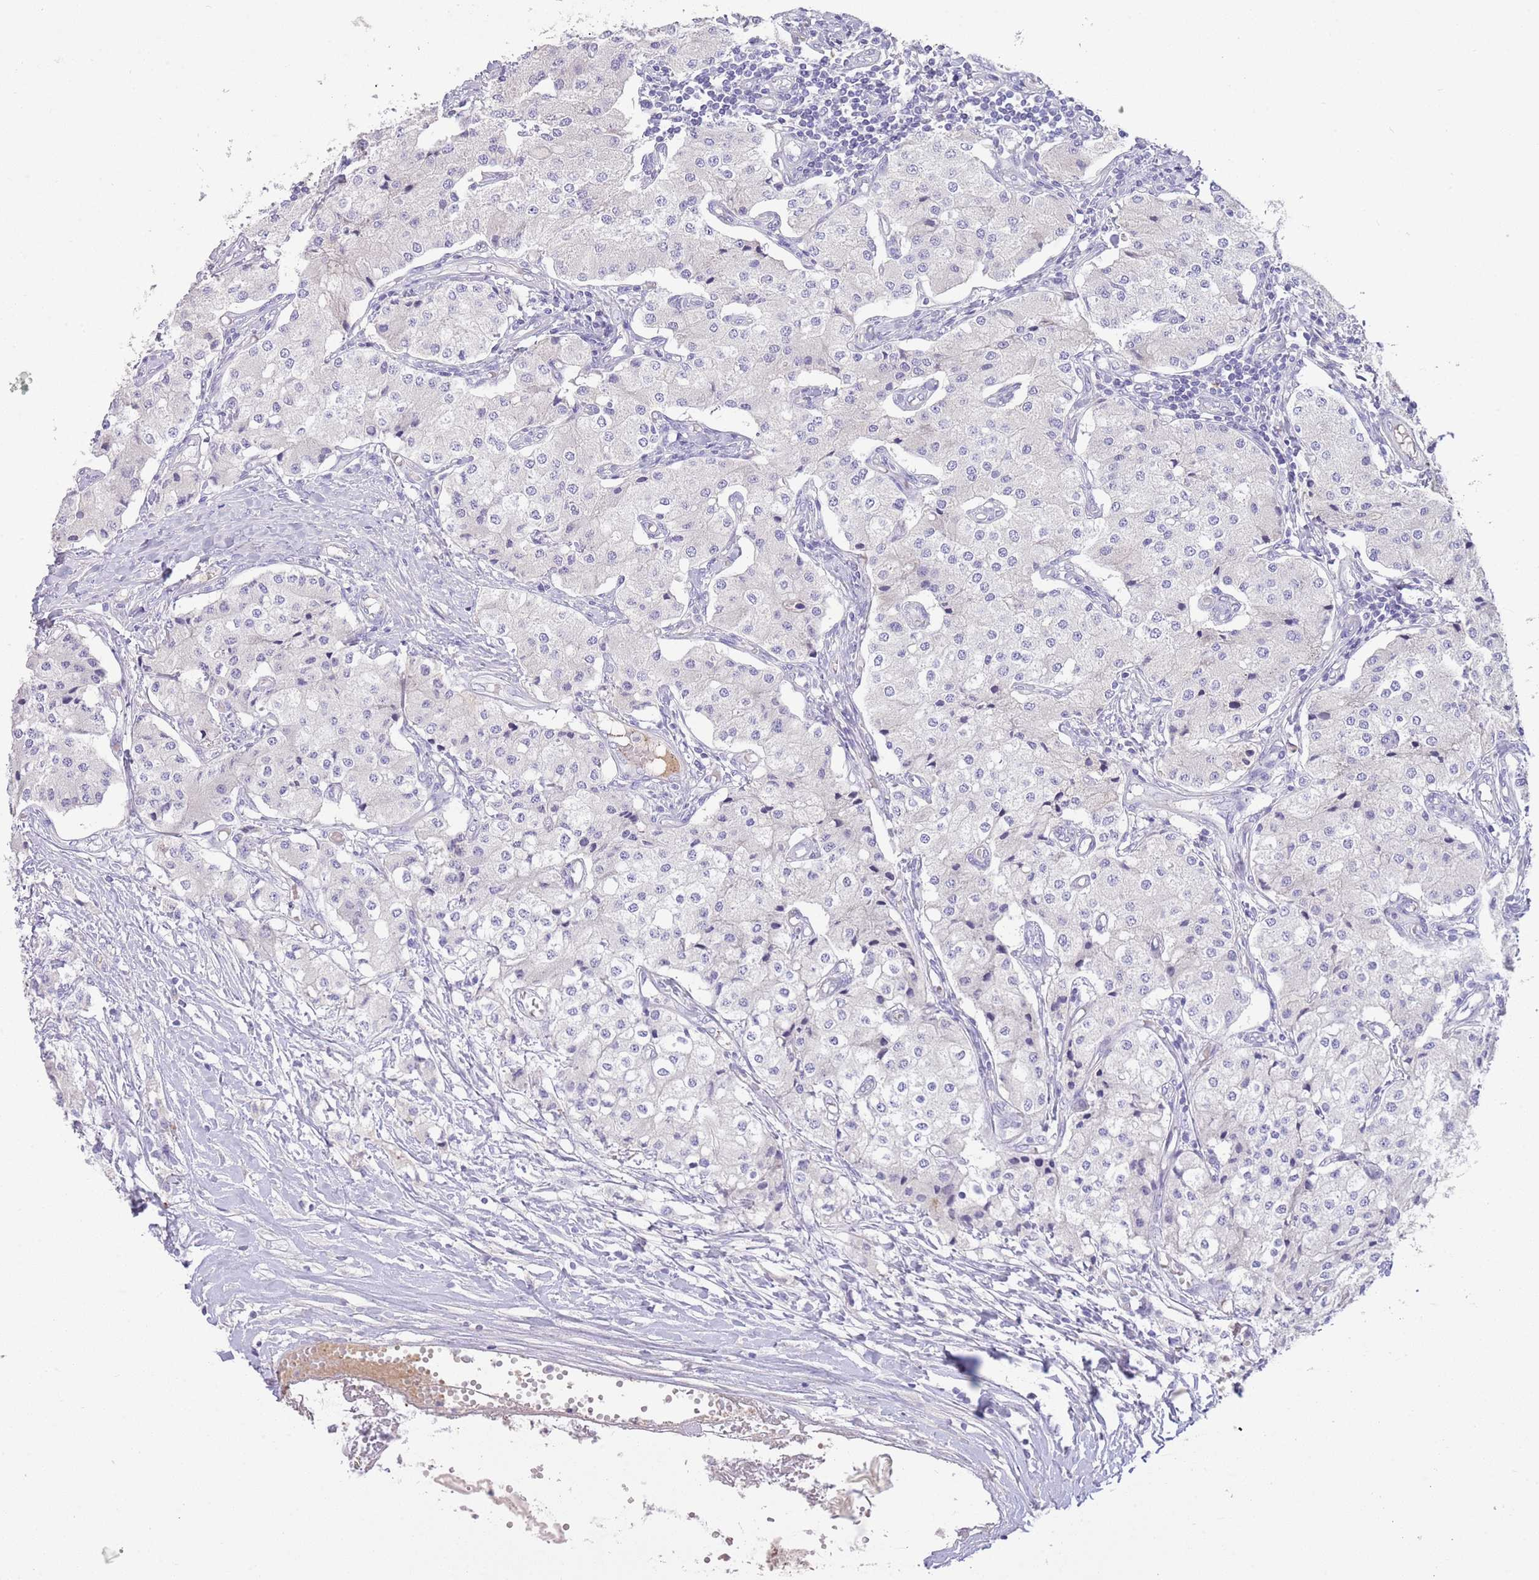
{"staining": {"intensity": "negative", "quantity": "none", "location": "none"}, "tissue": "carcinoid", "cell_type": "Tumor cells", "image_type": "cancer", "snomed": [{"axis": "morphology", "description": "Carcinoid, malignant, NOS"}, {"axis": "topography", "description": "Colon"}], "caption": "Immunohistochemistry of human carcinoid demonstrates no positivity in tumor cells. (Immunohistochemistry, brightfield microscopy, high magnification).", "gene": "IGFL4", "patient": {"sex": "female", "age": 52}}